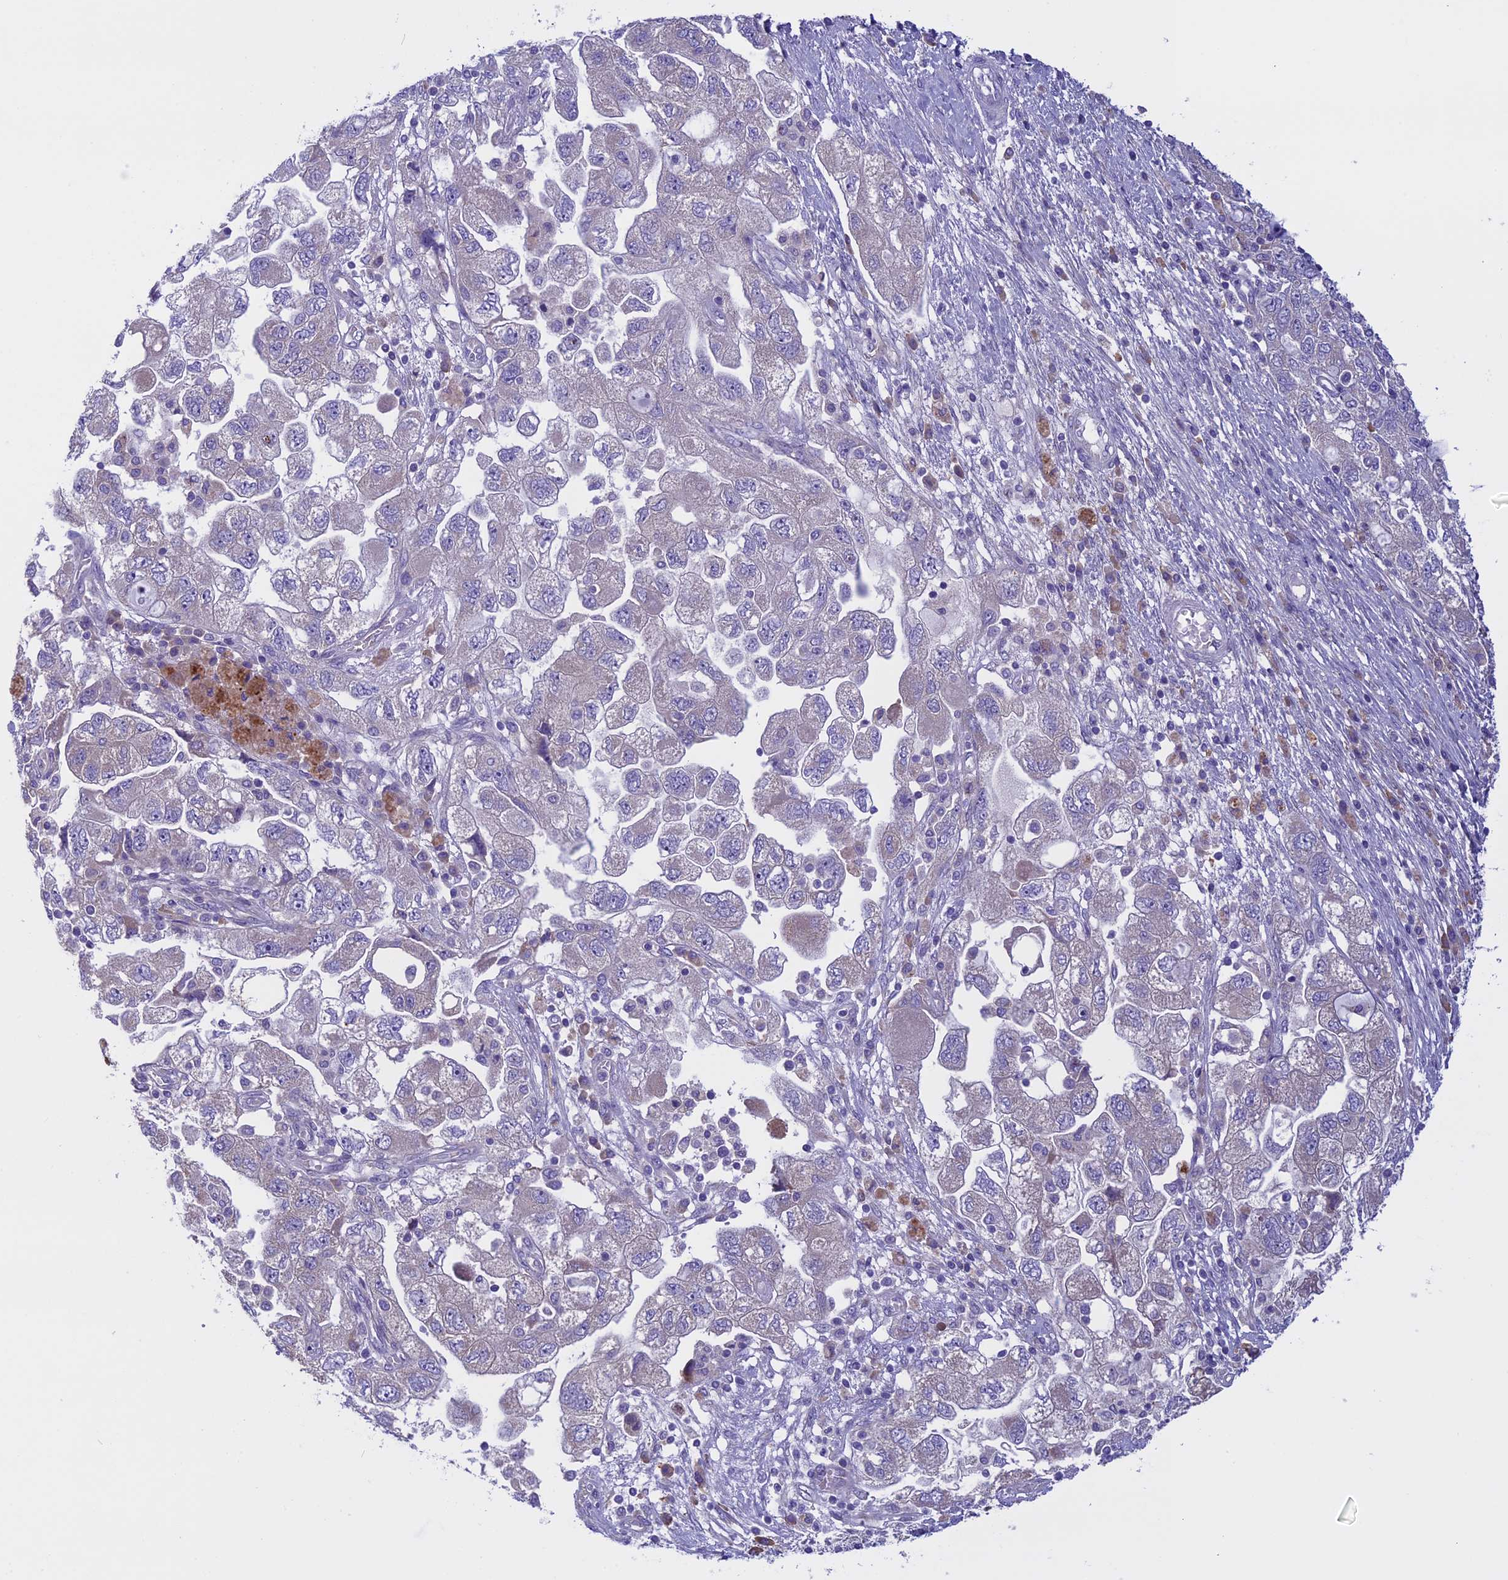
{"staining": {"intensity": "negative", "quantity": "none", "location": "none"}, "tissue": "ovarian cancer", "cell_type": "Tumor cells", "image_type": "cancer", "snomed": [{"axis": "morphology", "description": "Carcinoma, NOS"}, {"axis": "morphology", "description": "Cystadenocarcinoma, serous, NOS"}, {"axis": "topography", "description": "Ovary"}], "caption": "Ovarian cancer stained for a protein using immunohistochemistry demonstrates no staining tumor cells.", "gene": "DCTN5", "patient": {"sex": "female", "age": 69}}